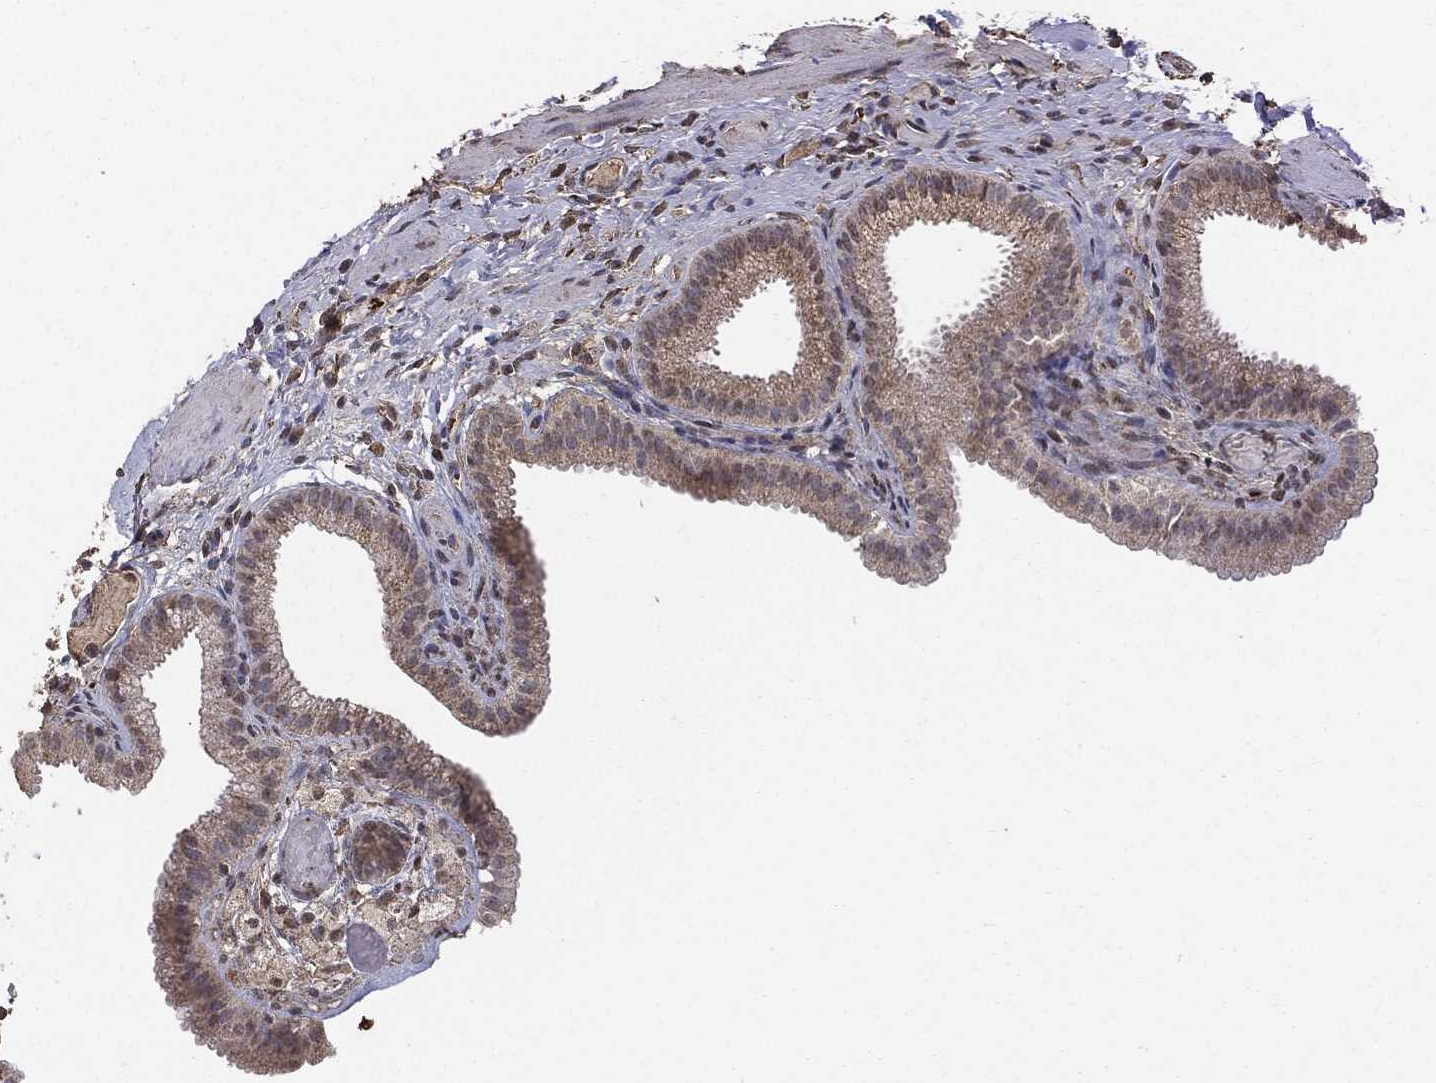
{"staining": {"intensity": "negative", "quantity": "none", "location": "none"}, "tissue": "gallbladder", "cell_type": "Glandular cells", "image_type": "normal", "snomed": [{"axis": "morphology", "description": "Normal tissue, NOS"}, {"axis": "topography", "description": "Gallbladder"}, {"axis": "topography", "description": "Peripheral nerve tissue"}], "caption": "Glandular cells are negative for brown protein staining in benign gallbladder. Nuclei are stained in blue.", "gene": "MTOR", "patient": {"sex": "female", "age": 45}}